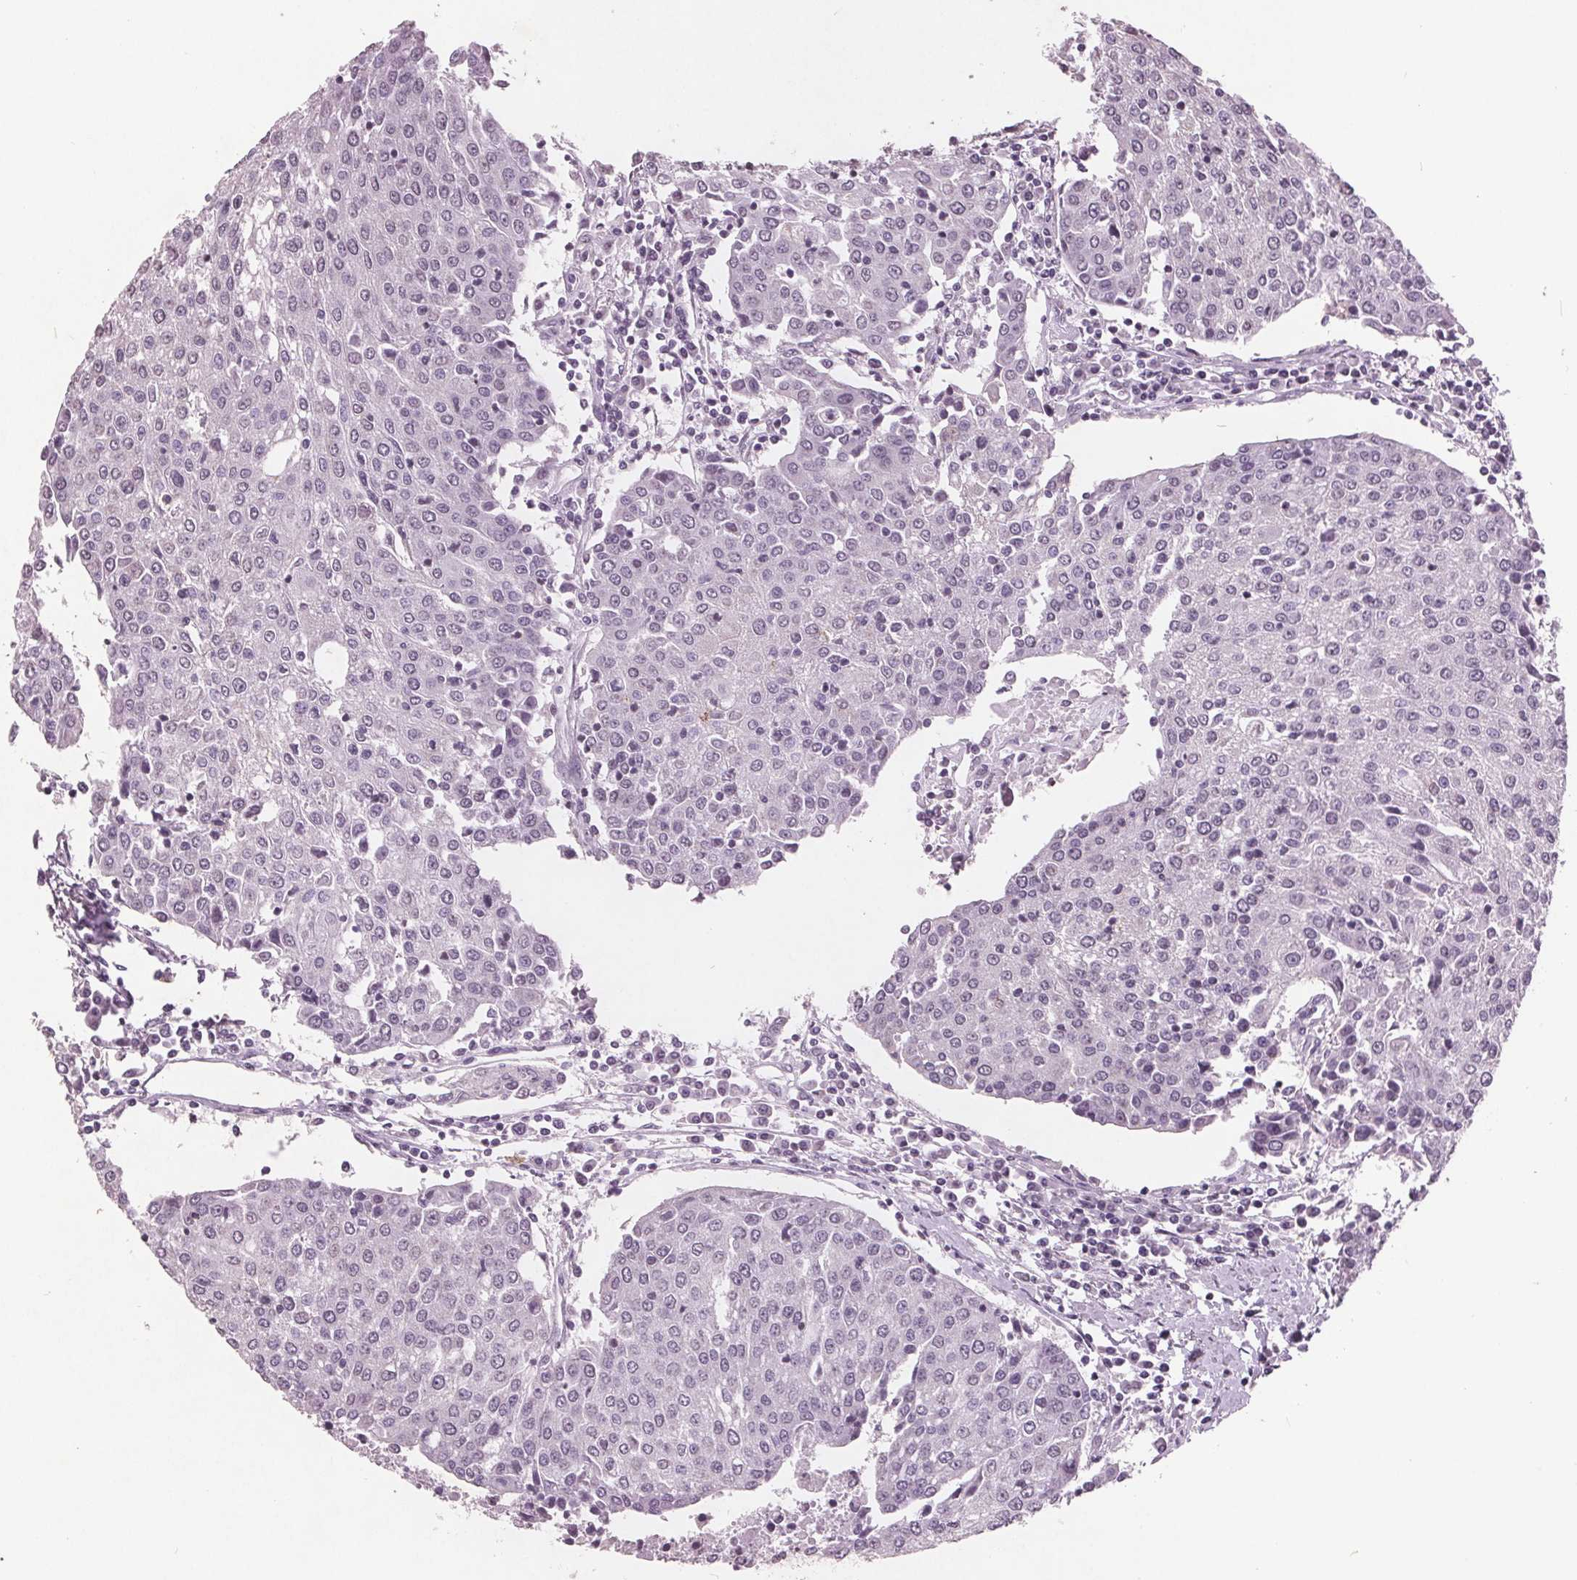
{"staining": {"intensity": "negative", "quantity": "none", "location": "none"}, "tissue": "urothelial cancer", "cell_type": "Tumor cells", "image_type": "cancer", "snomed": [{"axis": "morphology", "description": "Urothelial carcinoma, High grade"}, {"axis": "topography", "description": "Urinary bladder"}], "caption": "Immunohistochemistry image of neoplastic tissue: human high-grade urothelial carcinoma stained with DAB (3,3'-diaminobenzidine) demonstrates no significant protein positivity in tumor cells.", "gene": "PTPN14", "patient": {"sex": "female", "age": 85}}